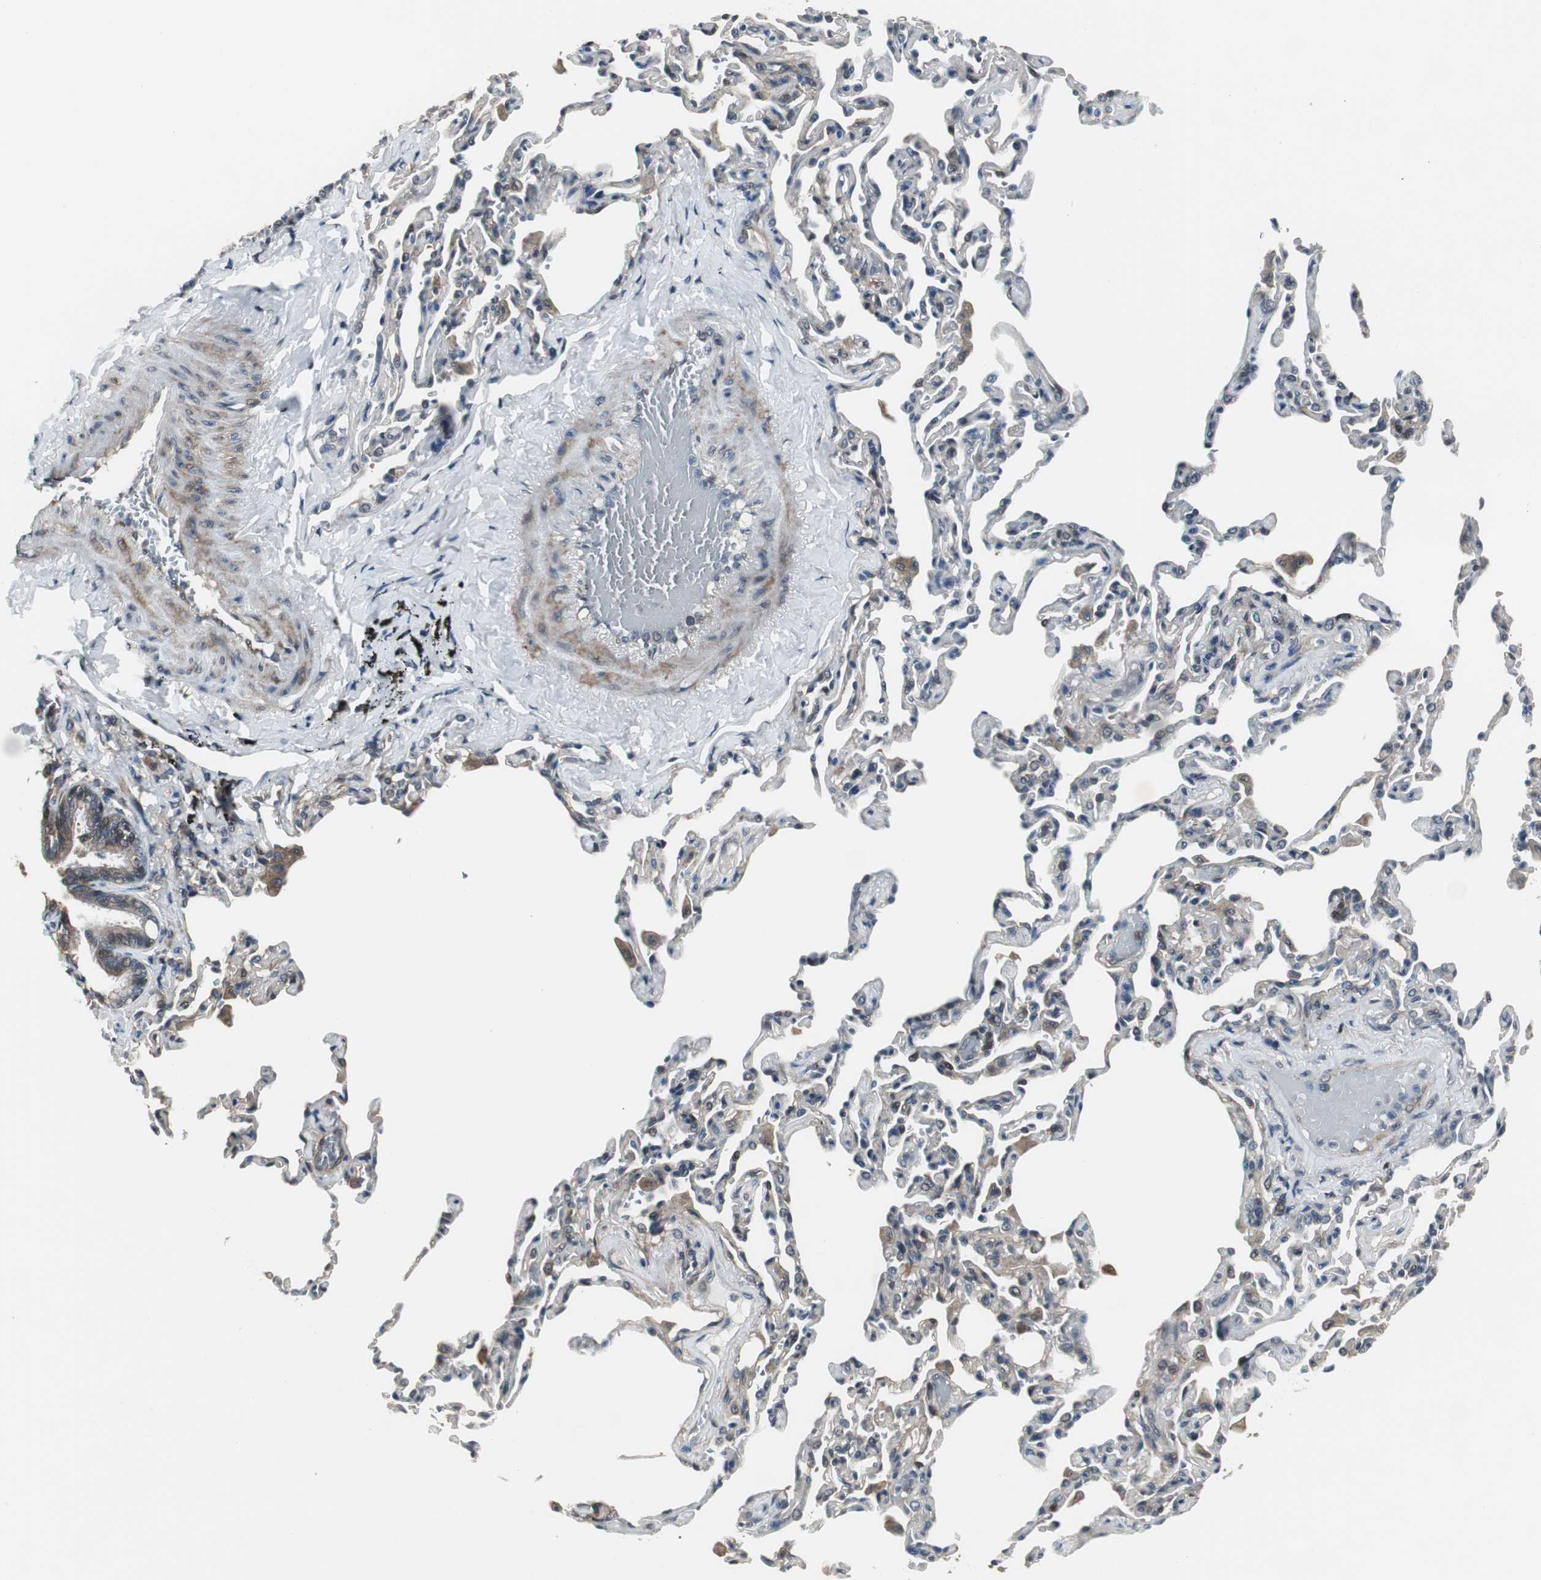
{"staining": {"intensity": "moderate", "quantity": ">75%", "location": "cytoplasmic/membranous"}, "tissue": "bronchus", "cell_type": "Respiratory epithelial cells", "image_type": "normal", "snomed": [{"axis": "morphology", "description": "Normal tissue, NOS"}, {"axis": "topography", "description": "Lung"}], "caption": "Protein analysis of unremarkable bronchus reveals moderate cytoplasmic/membranous positivity in about >75% of respiratory epithelial cells. The protein is shown in brown color, while the nuclei are stained blue.", "gene": "PFDN1", "patient": {"sex": "male", "age": 64}}